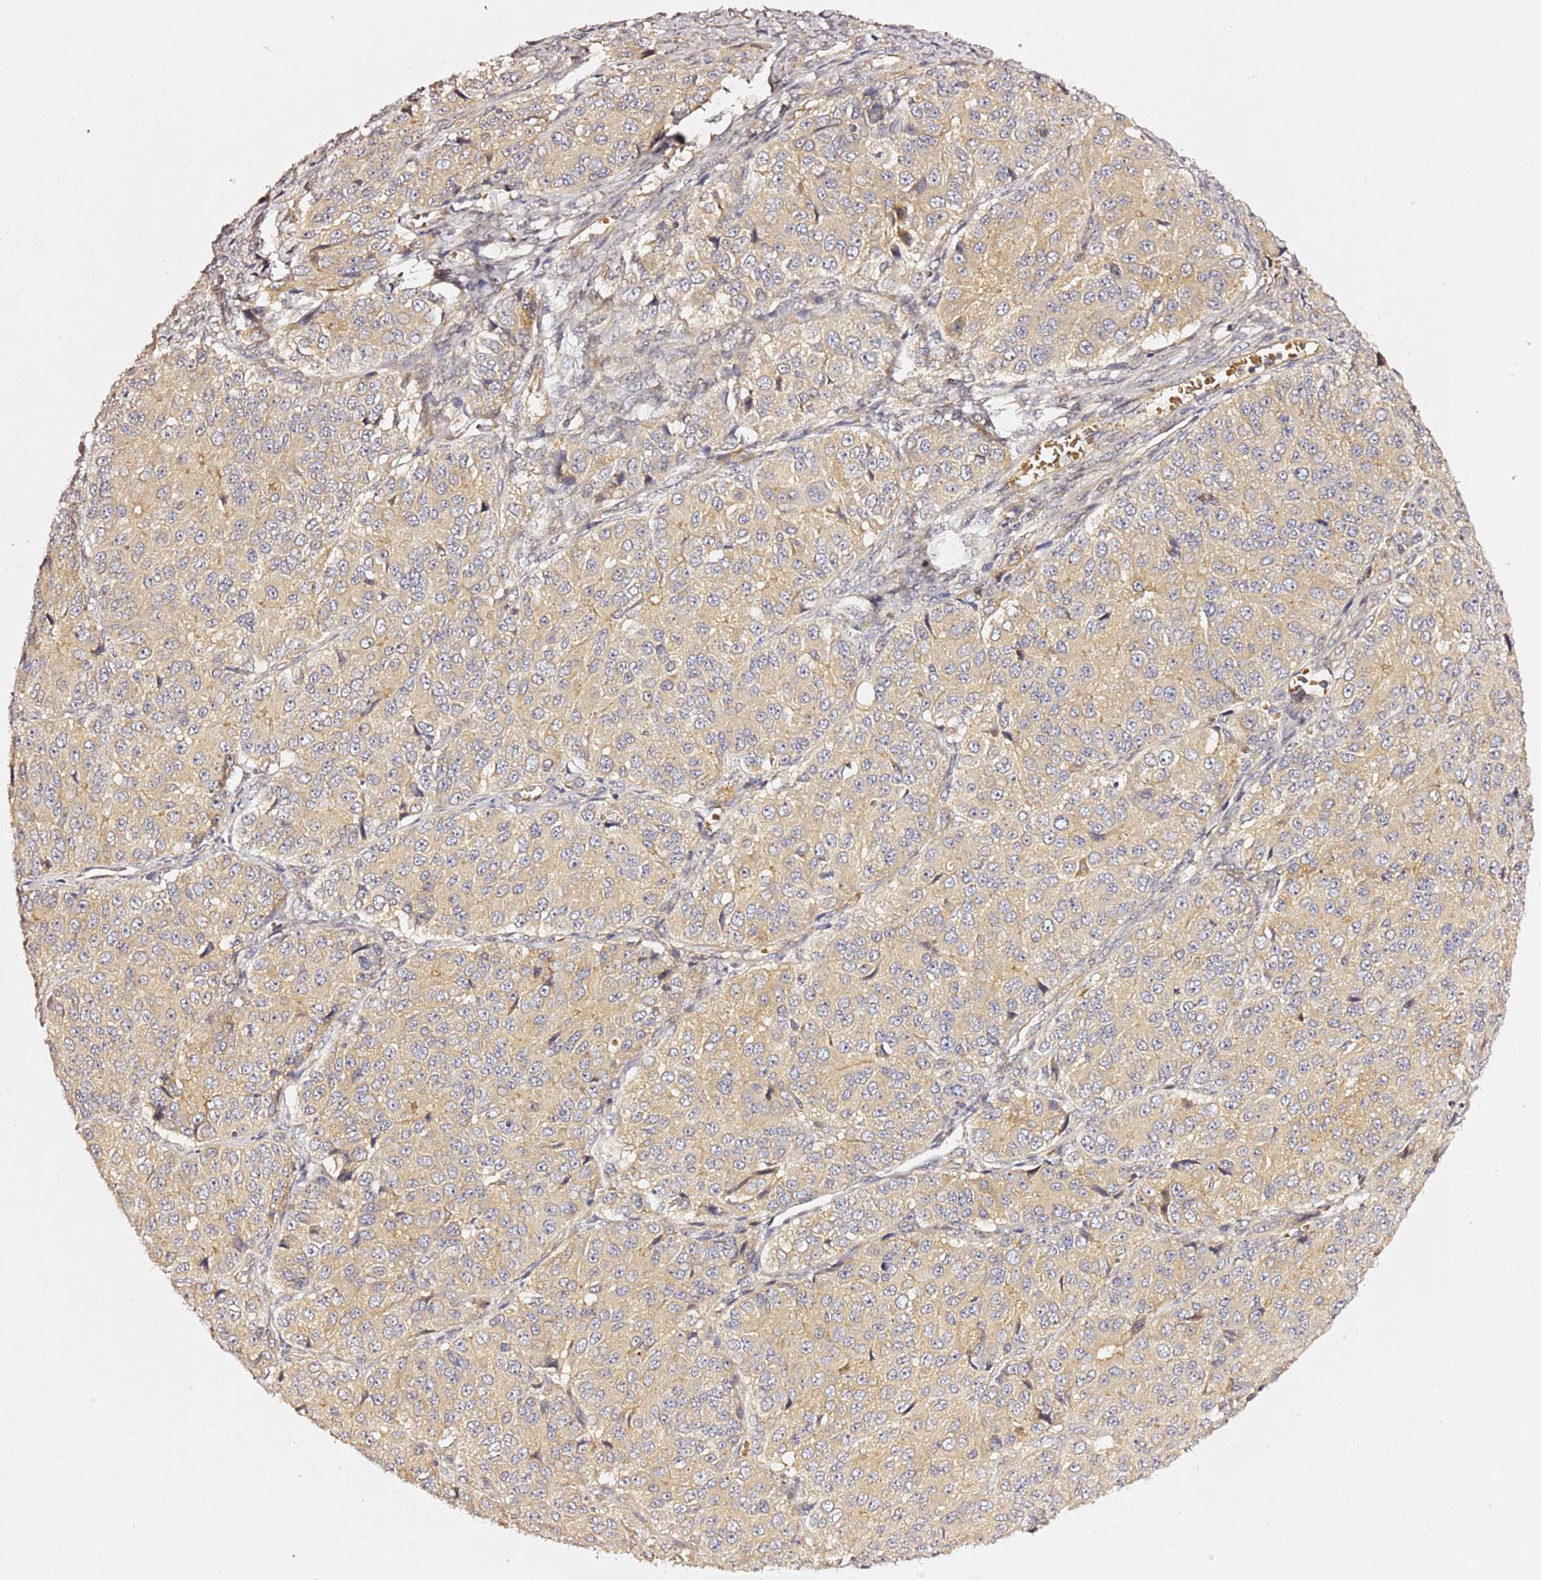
{"staining": {"intensity": "weak", "quantity": ">75%", "location": "cytoplasmic/membranous"}, "tissue": "ovarian cancer", "cell_type": "Tumor cells", "image_type": "cancer", "snomed": [{"axis": "morphology", "description": "Carcinoma, endometroid"}, {"axis": "topography", "description": "Ovary"}], "caption": "The photomicrograph demonstrates a brown stain indicating the presence of a protein in the cytoplasmic/membranous of tumor cells in endometroid carcinoma (ovarian). (brown staining indicates protein expression, while blue staining denotes nuclei).", "gene": "OSBPL2", "patient": {"sex": "female", "age": 51}}